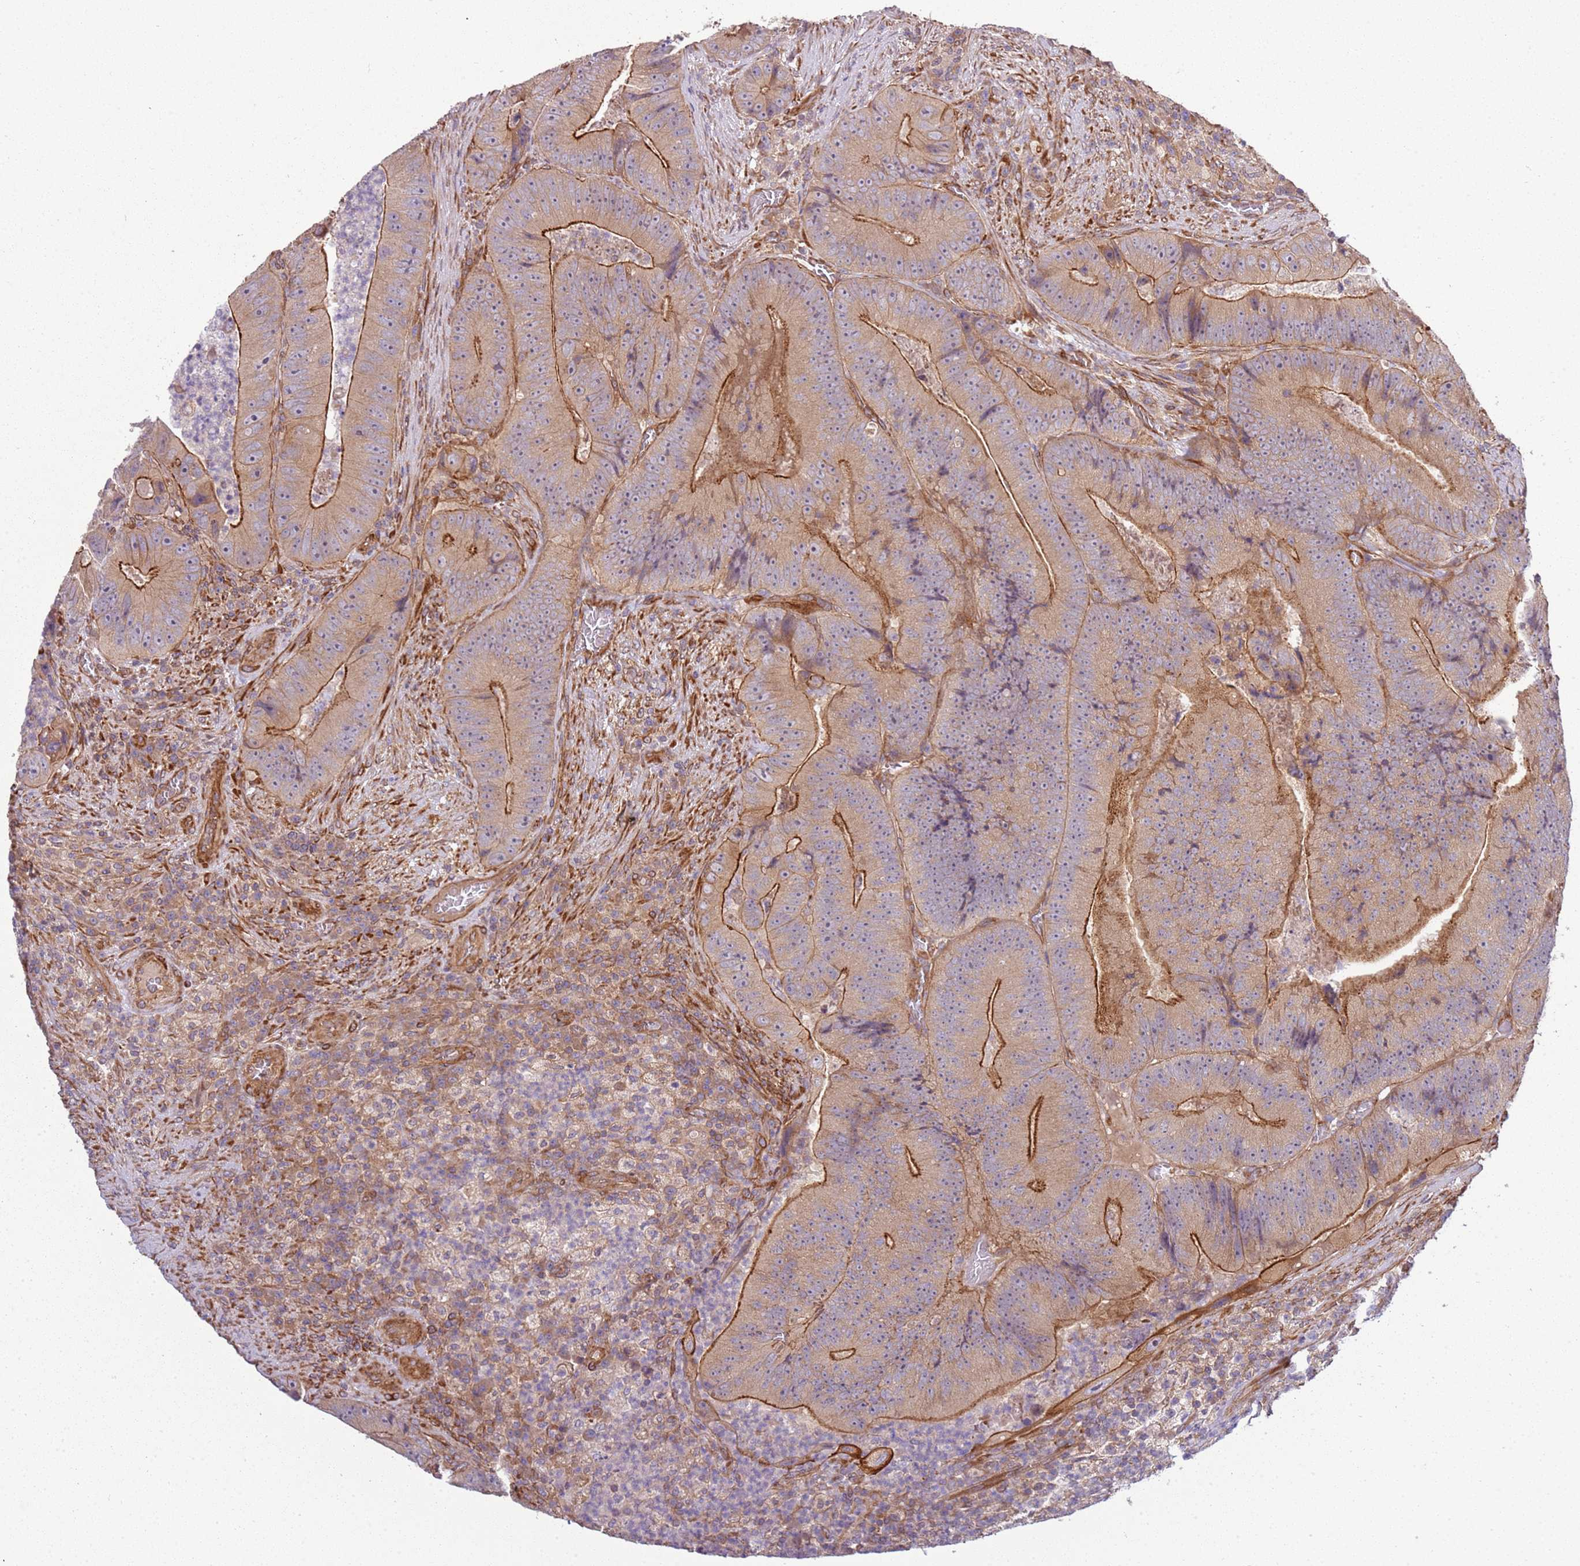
{"staining": {"intensity": "strong", "quantity": "25%-75%", "location": "cytoplasmic/membranous"}, "tissue": "colorectal cancer", "cell_type": "Tumor cells", "image_type": "cancer", "snomed": [{"axis": "morphology", "description": "Adenocarcinoma, NOS"}, {"axis": "topography", "description": "Colon"}], "caption": "The immunohistochemical stain highlights strong cytoplasmic/membranous expression in tumor cells of adenocarcinoma (colorectal) tissue.", "gene": "GNL1", "patient": {"sex": "female", "age": 86}}